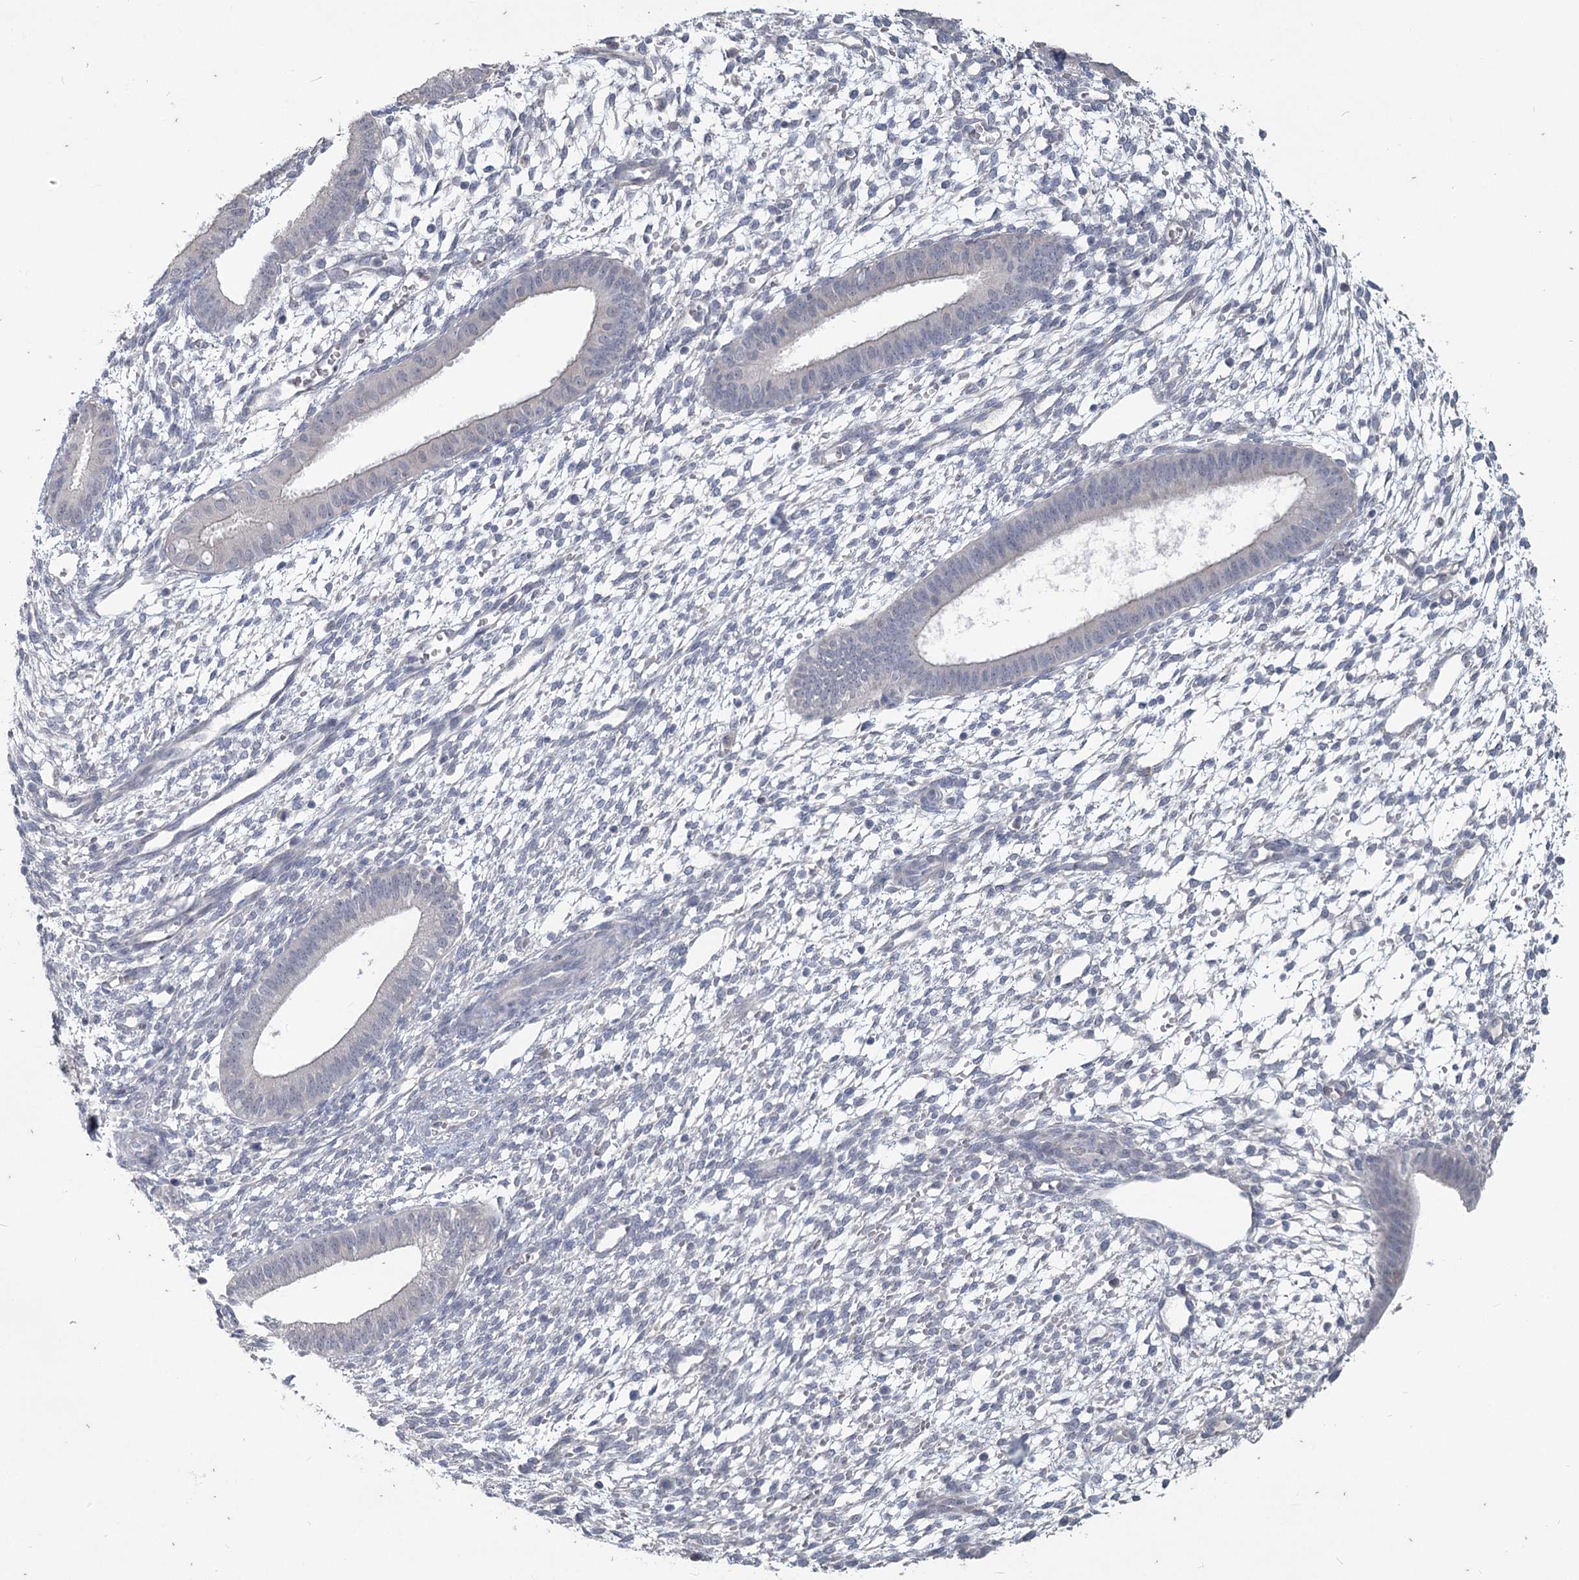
{"staining": {"intensity": "negative", "quantity": "none", "location": "none"}, "tissue": "endometrium", "cell_type": "Cells in endometrial stroma", "image_type": "normal", "snomed": [{"axis": "morphology", "description": "Normal tissue, NOS"}, {"axis": "topography", "description": "Endometrium"}], "caption": "Immunohistochemistry (IHC) of unremarkable human endometrium shows no positivity in cells in endometrial stroma.", "gene": "SLC9A3", "patient": {"sex": "female", "age": 46}}